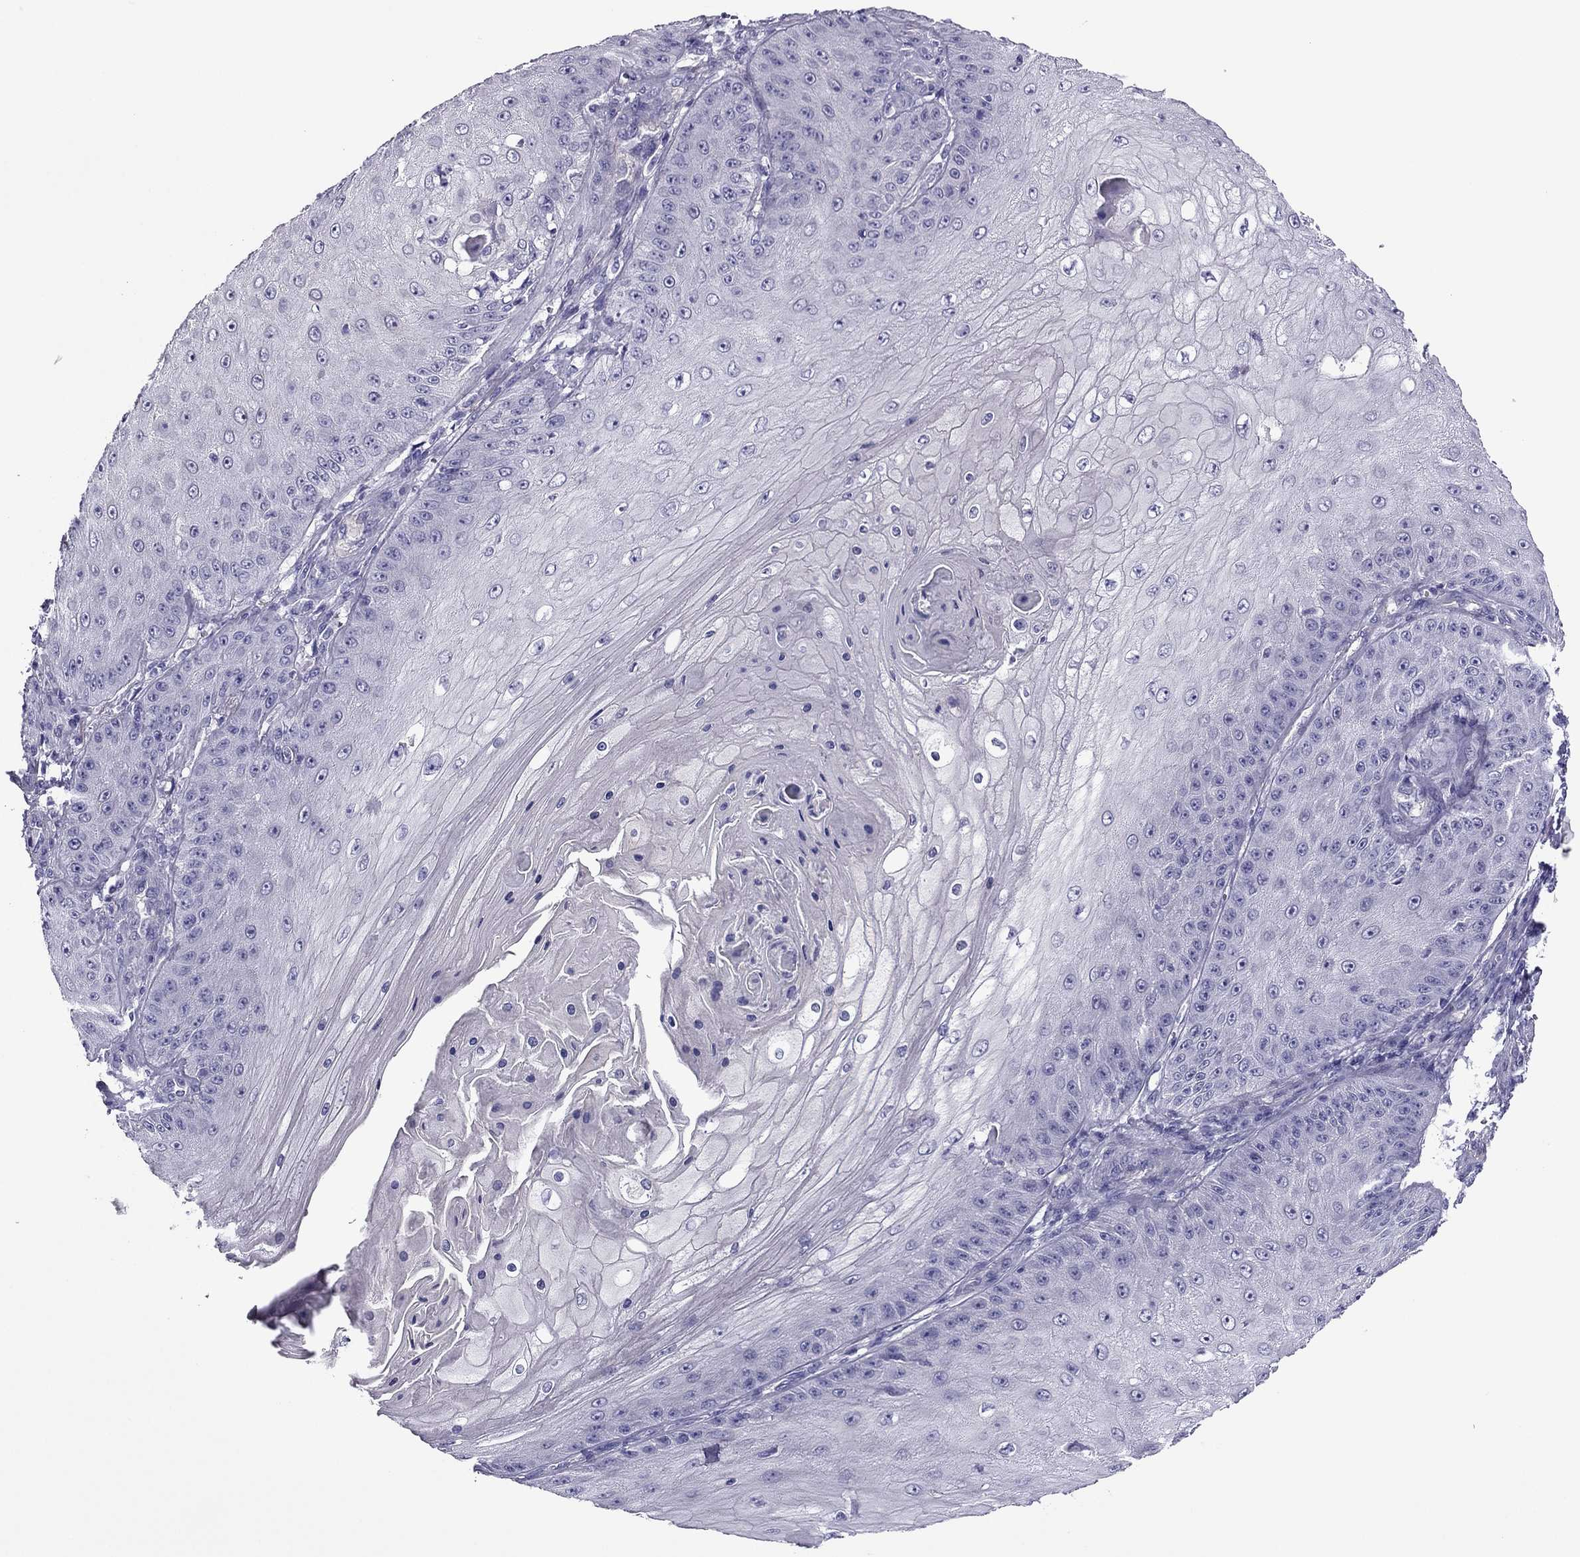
{"staining": {"intensity": "negative", "quantity": "none", "location": "none"}, "tissue": "skin cancer", "cell_type": "Tumor cells", "image_type": "cancer", "snomed": [{"axis": "morphology", "description": "Squamous cell carcinoma, NOS"}, {"axis": "topography", "description": "Skin"}], "caption": "DAB immunohistochemical staining of human skin cancer demonstrates no significant staining in tumor cells.", "gene": "GJA8", "patient": {"sex": "male", "age": 70}}